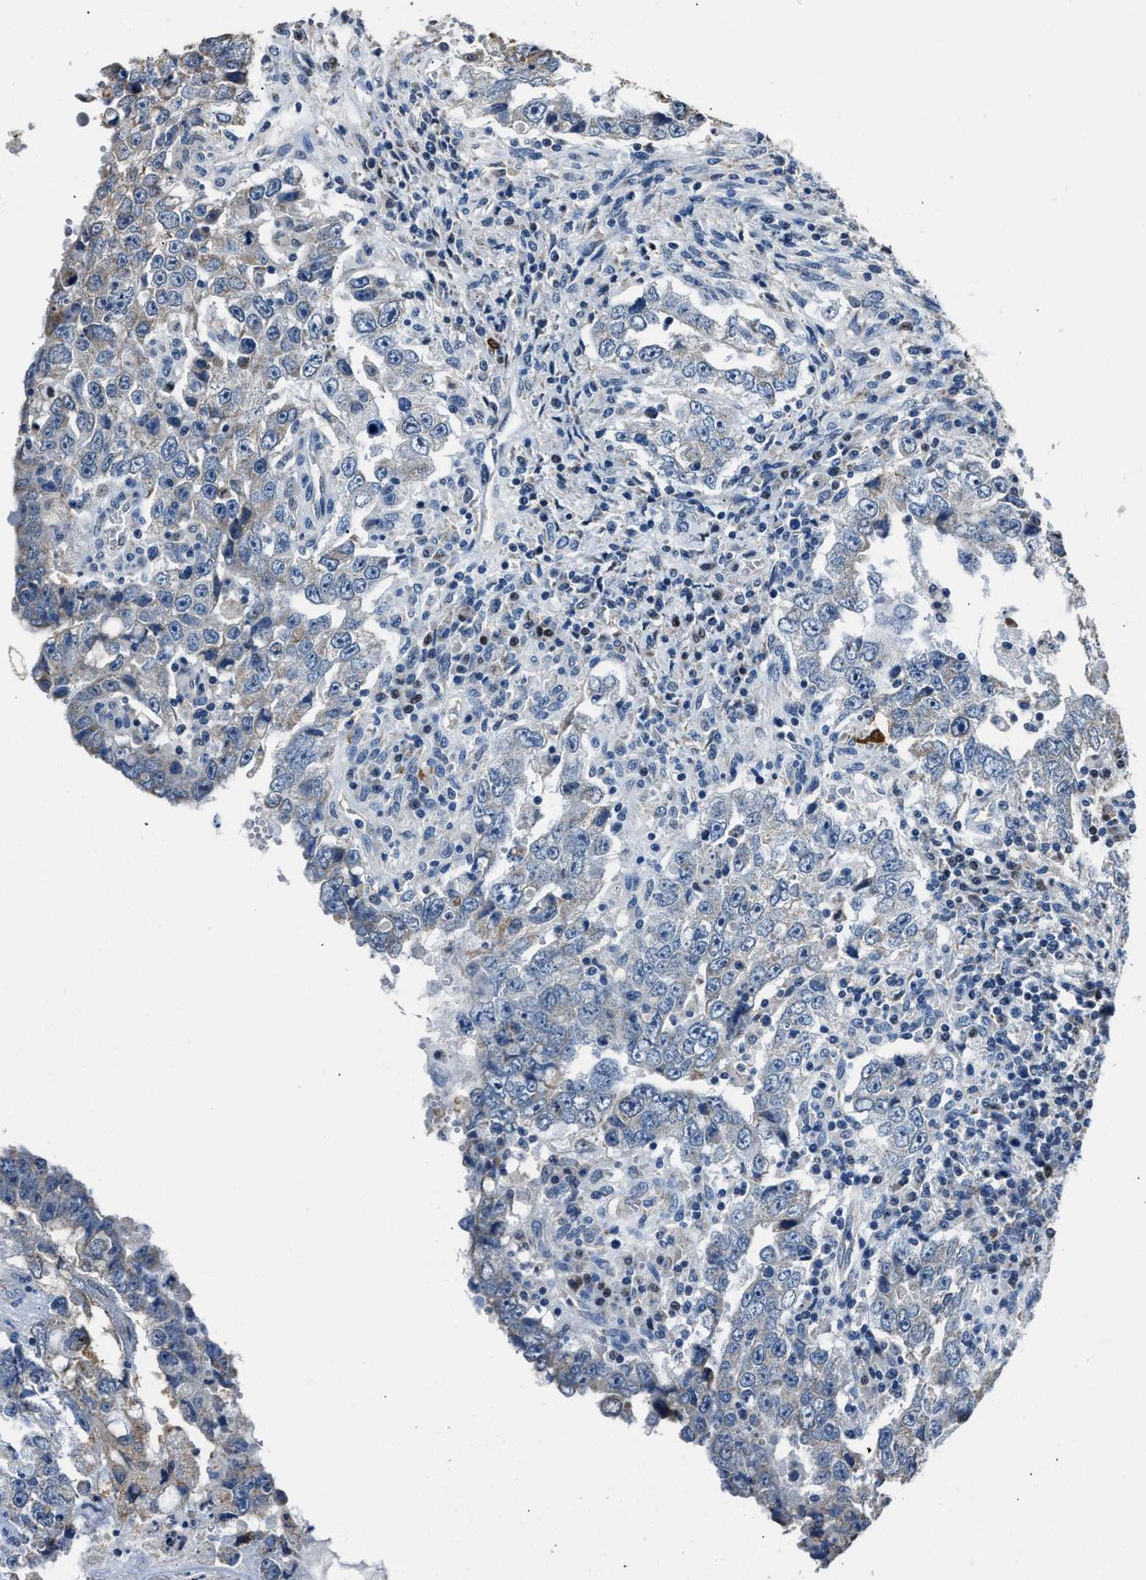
{"staining": {"intensity": "negative", "quantity": "none", "location": "none"}, "tissue": "testis cancer", "cell_type": "Tumor cells", "image_type": "cancer", "snomed": [{"axis": "morphology", "description": "Carcinoma, Embryonal, NOS"}, {"axis": "topography", "description": "Testis"}], "caption": "The immunohistochemistry (IHC) photomicrograph has no significant positivity in tumor cells of embryonal carcinoma (testis) tissue. (DAB immunohistochemistry, high magnification).", "gene": "NSUN5", "patient": {"sex": "male", "age": 26}}